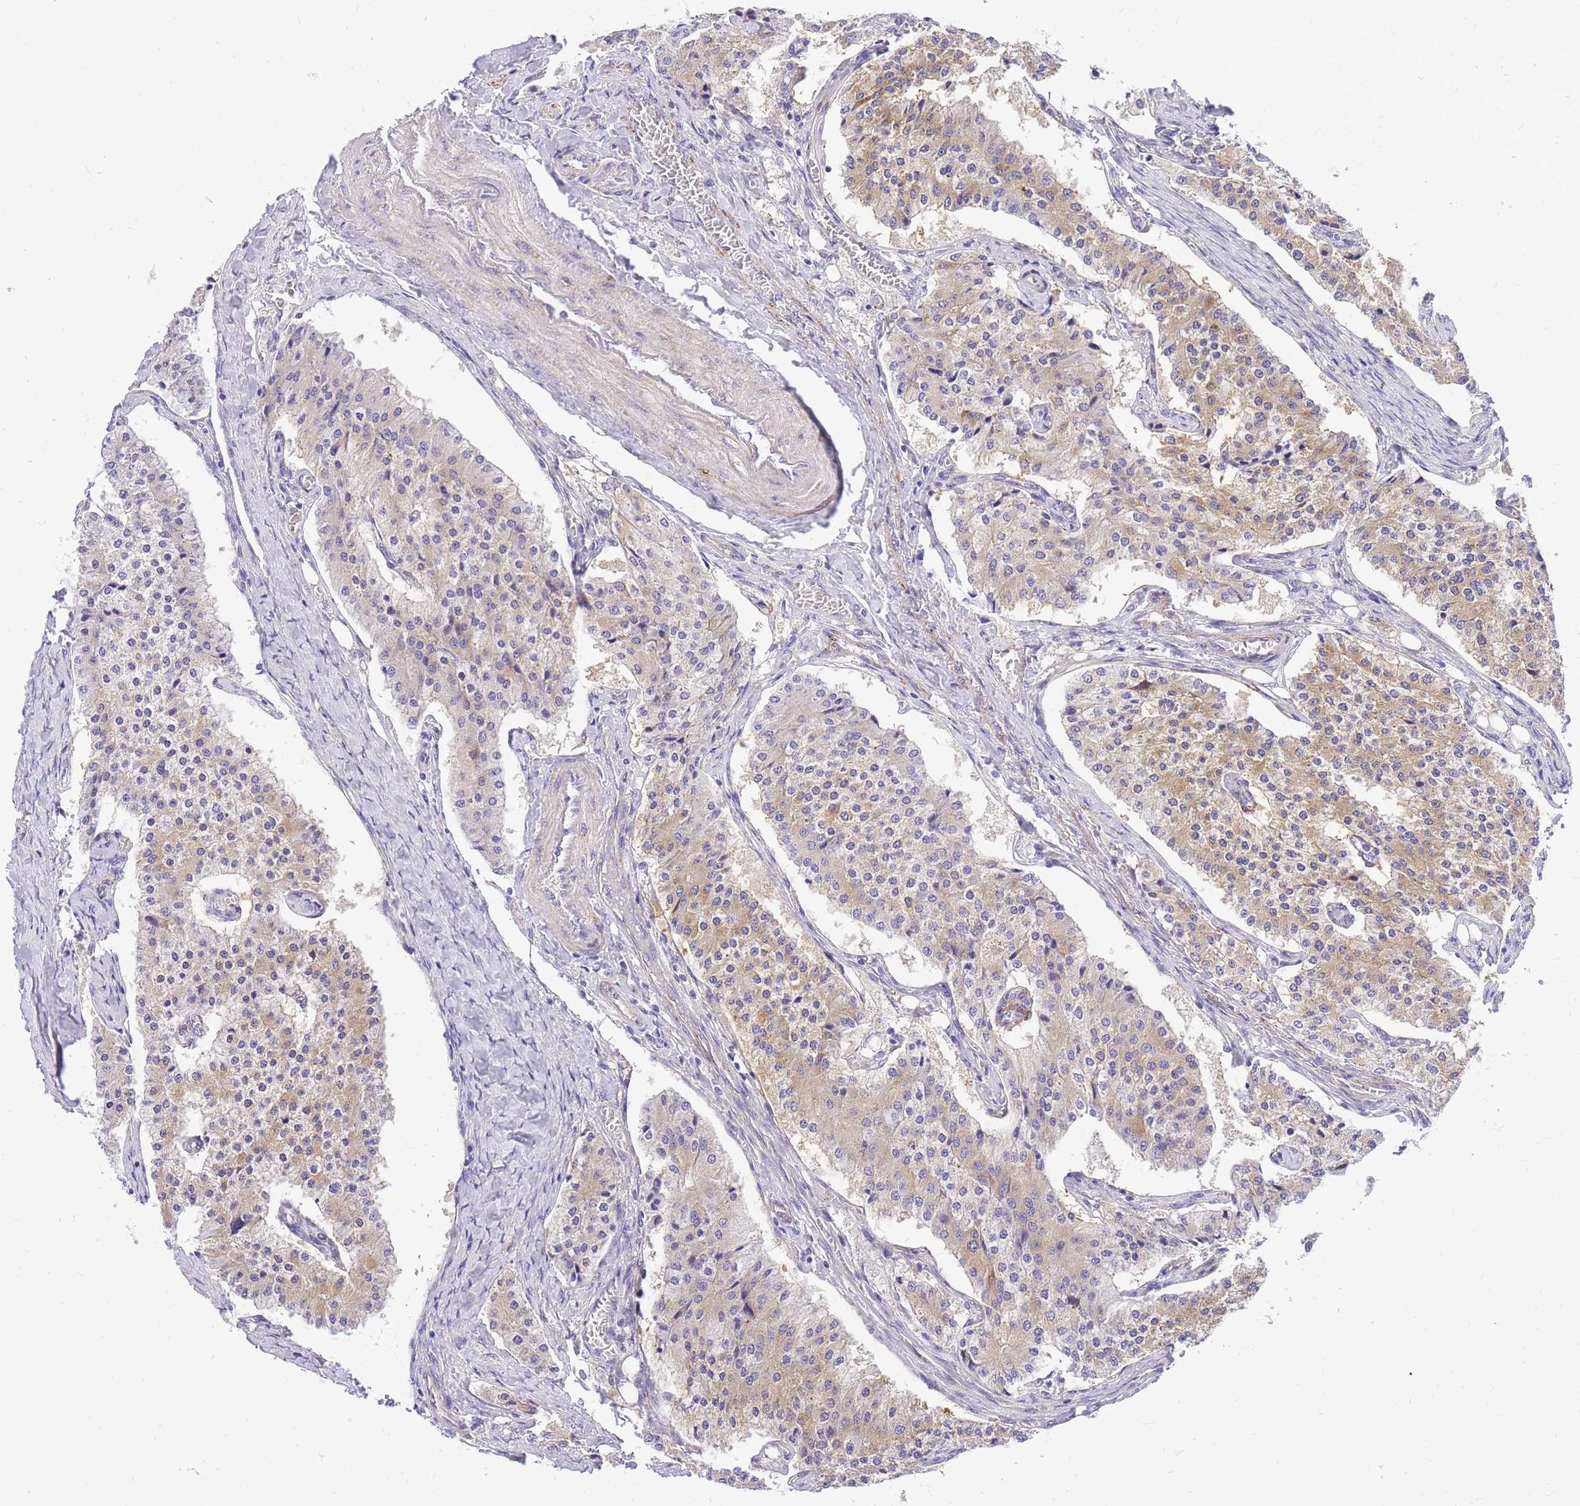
{"staining": {"intensity": "weak", "quantity": ">75%", "location": "cytoplasmic/membranous"}, "tissue": "carcinoid", "cell_type": "Tumor cells", "image_type": "cancer", "snomed": [{"axis": "morphology", "description": "Carcinoid, malignant, NOS"}, {"axis": "topography", "description": "Colon"}], "caption": "Malignant carcinoid stained for a protein exhibits weak cytoplasmic/membranous positivity in tumor cells.", "gene": "S100PBP", "patient": {"sex": "female", "age": 52}}